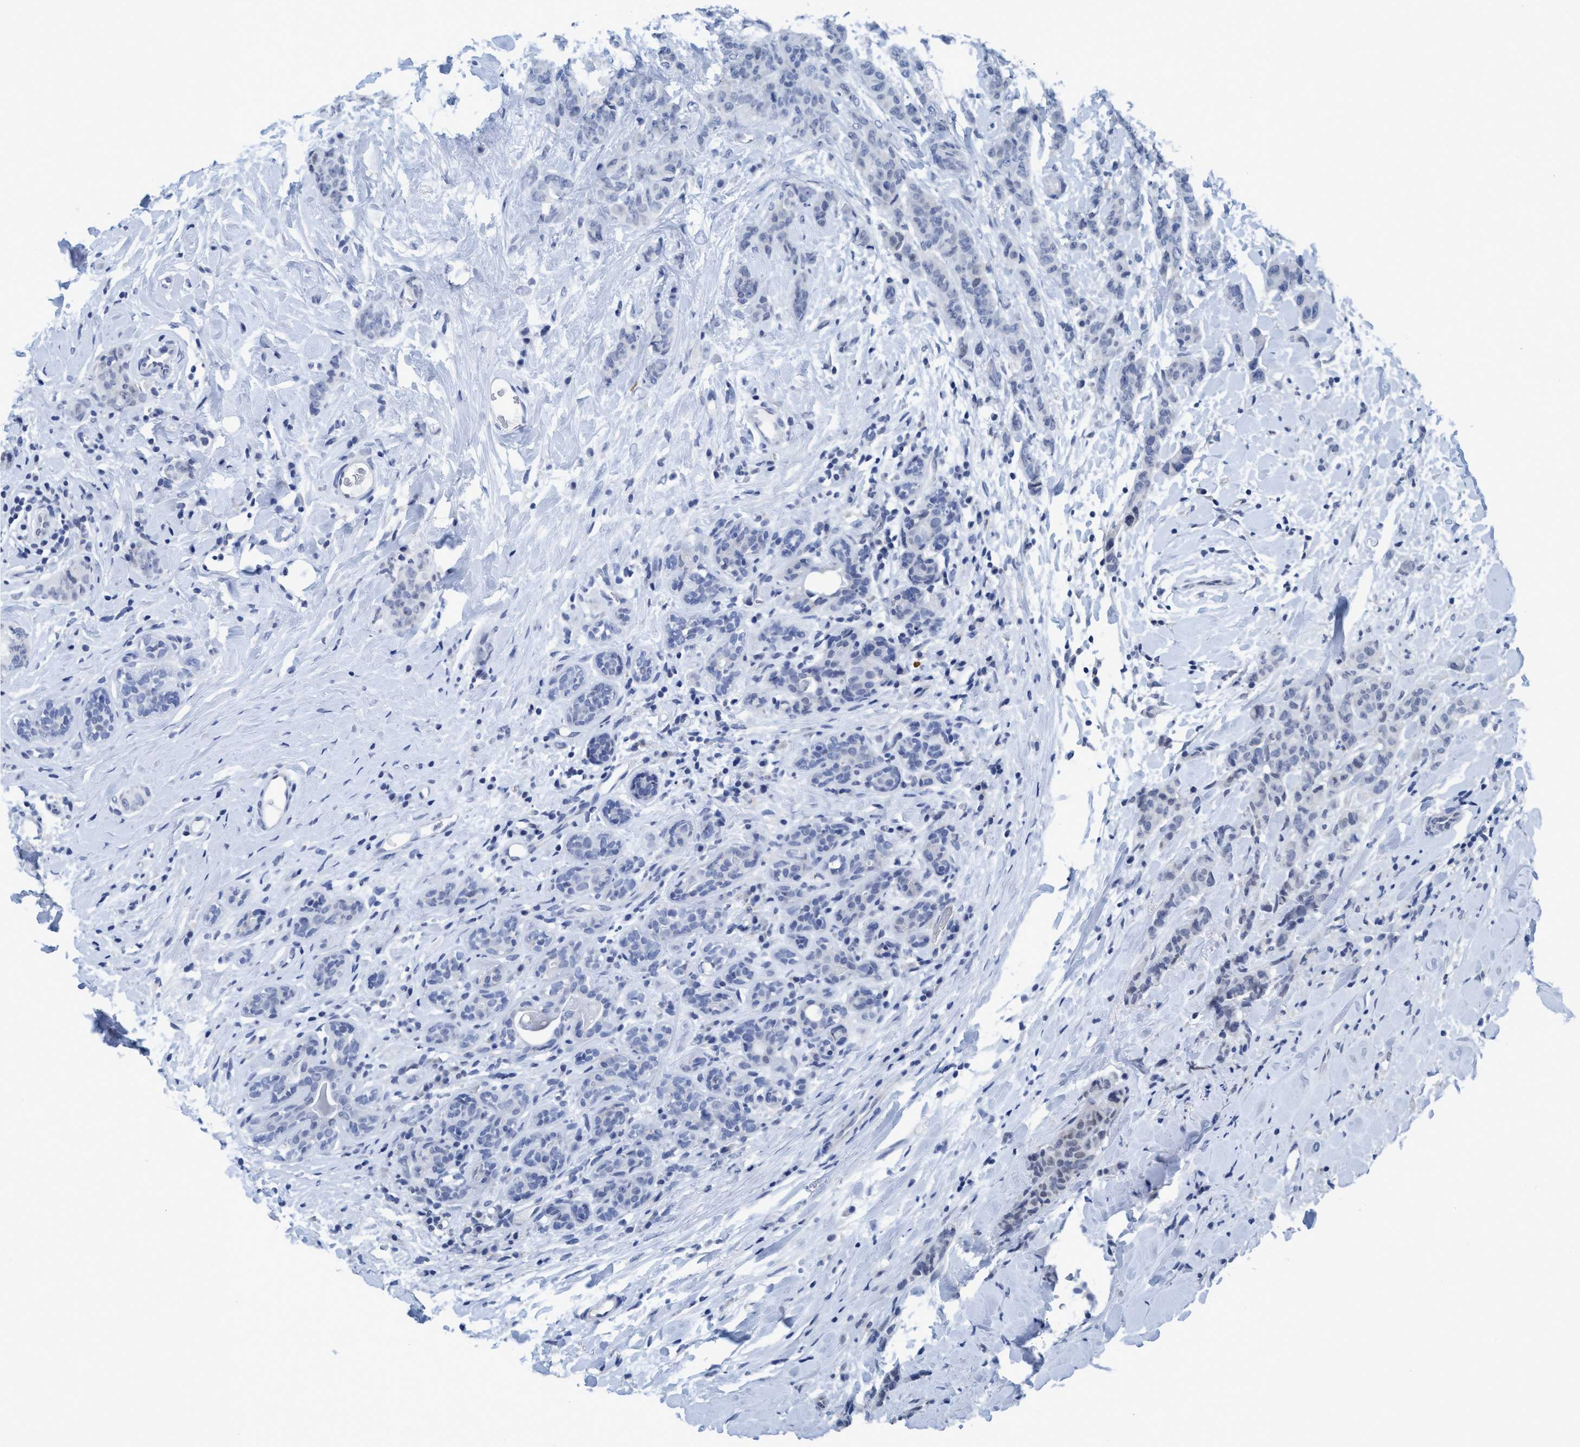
{"staining": {"intensity": "negative", "quantity": "none", "location": "none"}, "tissue": "breast cancer", "cell_type": "Tumor cells", "image_type": "cancer", "snomed": [{"axis": "morphology", "description": "Normal tissue, NOS"}, {"axis": "morphology", "description": "Duct carcinoma"}, {"axis": "topography", "description": "Breast"}], "caption": "Immunohistochemistry histopathology image of invasive ductal carcinoma (breast) stained for a protein (brown), which demonstrates no positivity in tumor cells.", "gene": "DNAI1", "patient": {"sex": "female", "age": 40}}